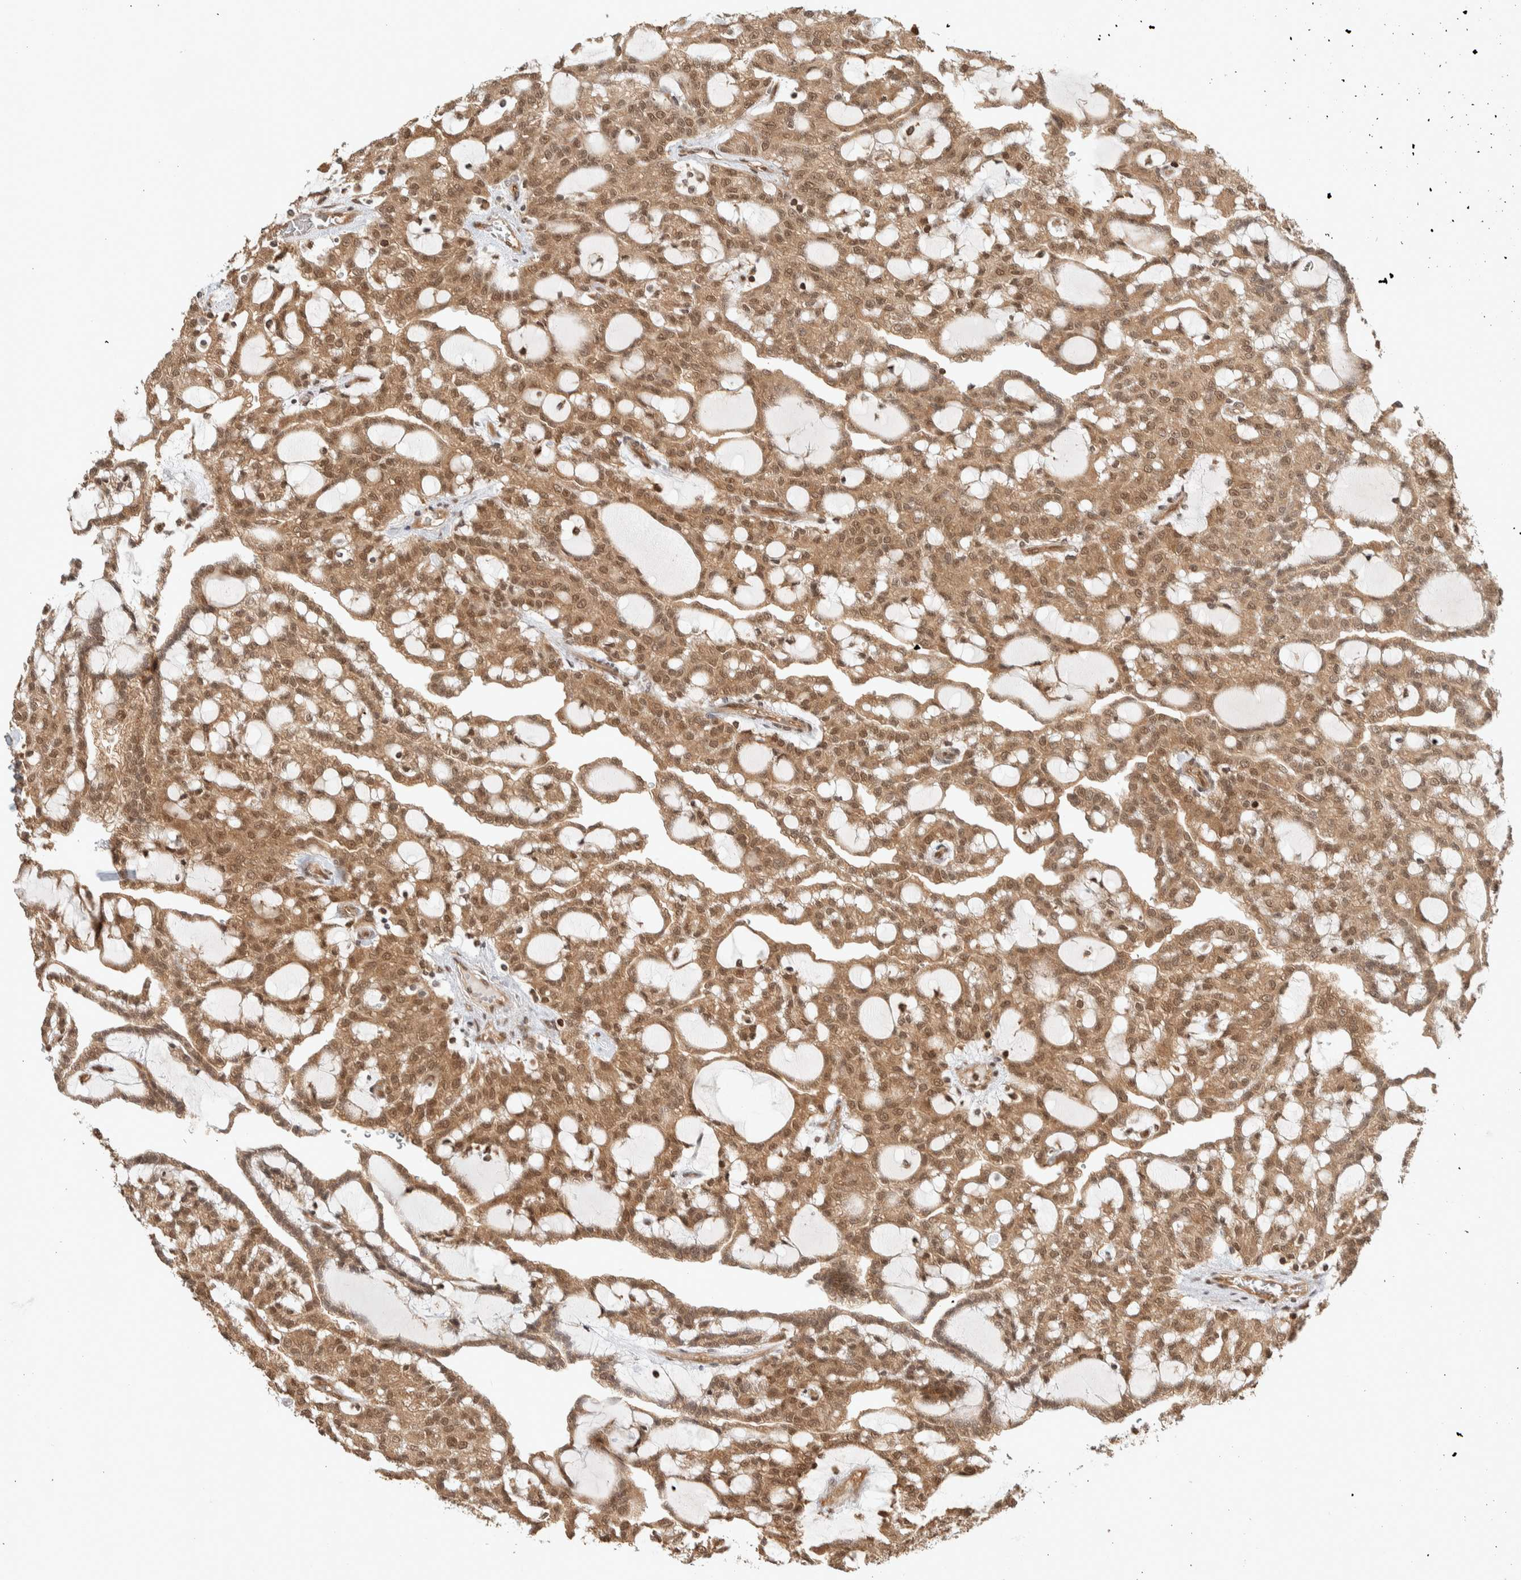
{"staining": {"intensity": "moderate", "quantity": ">75%", "location": "cytoplasmic/membranous,nuclear"}, "tissue": "renal cancer", "cell_type": "Tumor cells", "image_type": "cancer", "snomed": [{"axis": "morphology", "description": "Adenocarcinoma, NOS"}, {"axis": "topography", "description": "Kidney"}], "caption": "Approximately >75% of tumor cells in renal adenocarcinoma show moderate cytoplasmic/membranous and nuclear protein positivity as visualized by brown immunohistochemical staining.", "gene": "ZBTB2", "patient": {"sex": "male", "age": 63}}